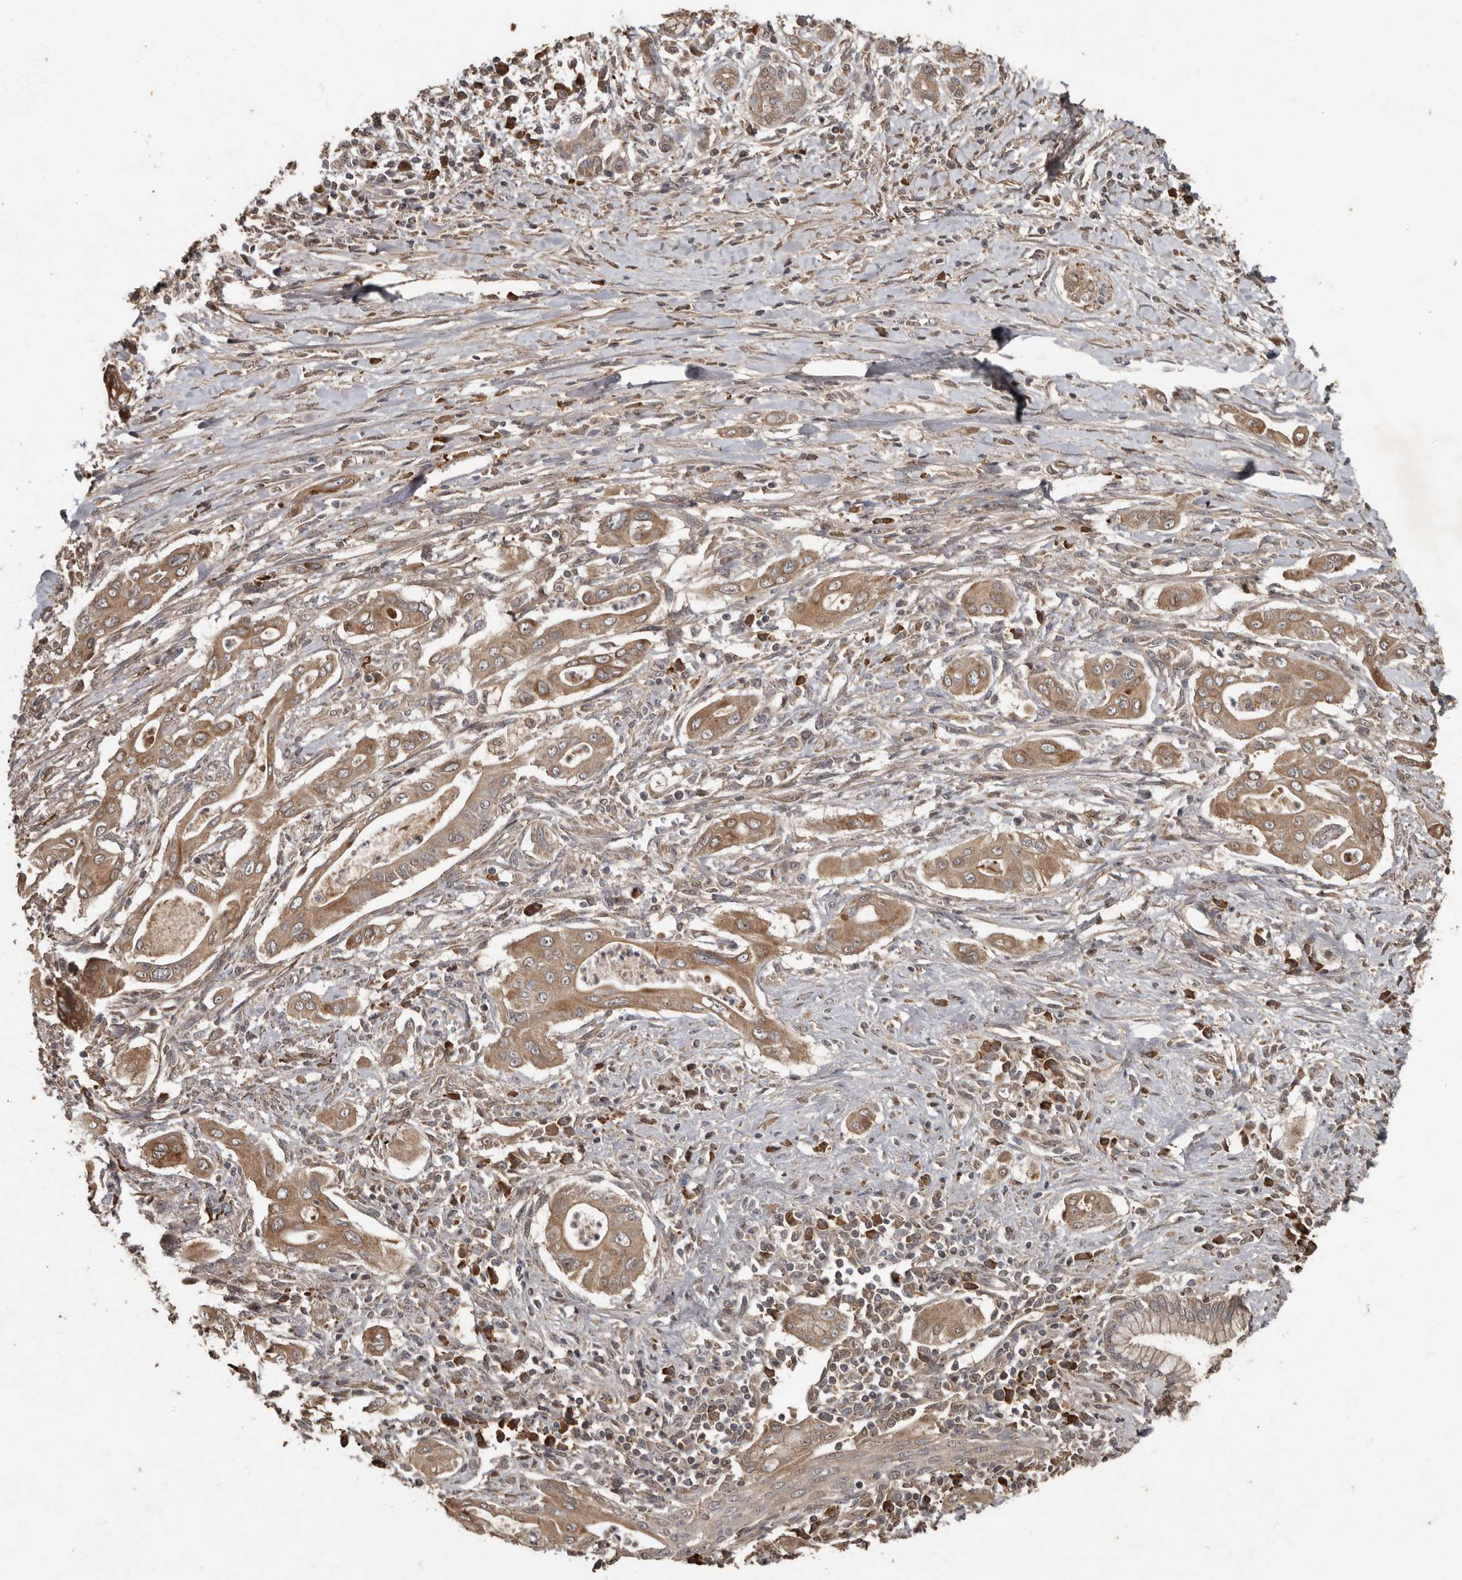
{"staining": {"intensity": "moderate", "quantity": ">75%", "location": "cytoplasmic/membranous"}, "tissue": "pancreatic cancer", "cell_type": "Tumor cells", "image_type": "cancer", "snomed": [{"axis": "morphology", "description": "Adenocarcinoma, NOS"}, {"axis": "topography", "description": "Pancreas"}], "caption": "Pancreatic adenocarcinoma tissue exhibits moderate cytoplasmic/membranous expression in about >75% of tumor cells", "gene": "KIF26B", "patient": {"sex": "male", "age": 58}}